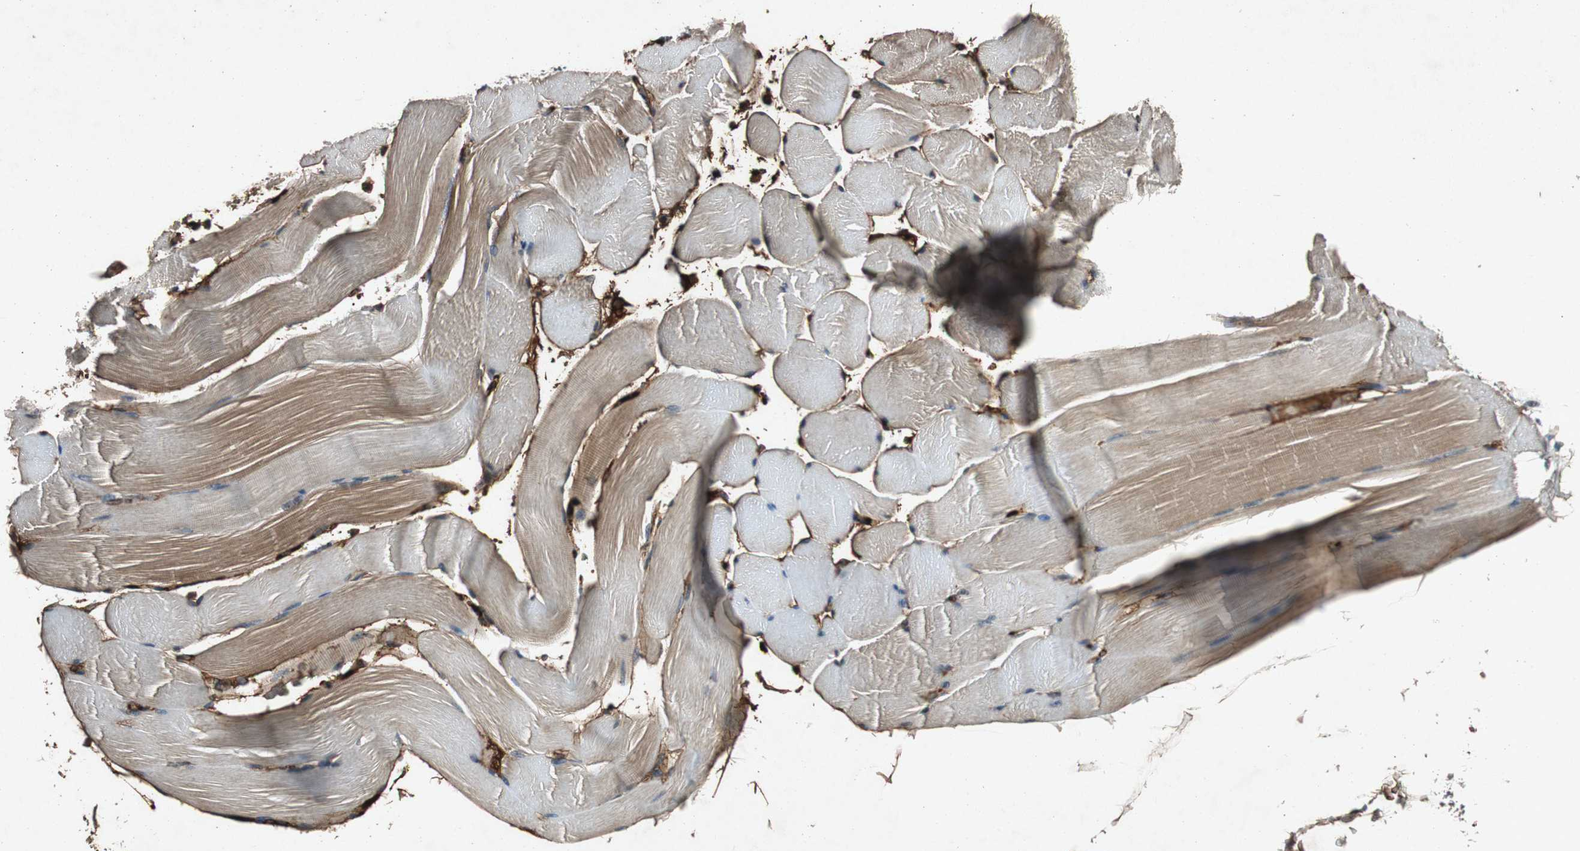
{"staining": {"intensity": "moderate", "quantity": ">75%", "location": "cytoplasmic/membranous"}, "tissue": "skeletal muscle", "cell_type": "Myocytes", "image_type": "normal", "snomed": [{"axis": "morphology", "description": "Normal tissue, NOS"}, {"axis": "topography", "description": "Skeletal muscle"}], "caption": "Myocytes show medium levels of moderate cytoplasmic/membranous staining in about >75% of cells in benign skeletal muscle.", "gene": "SLIT2", "patient": {"sex": "male", "age": 62}}